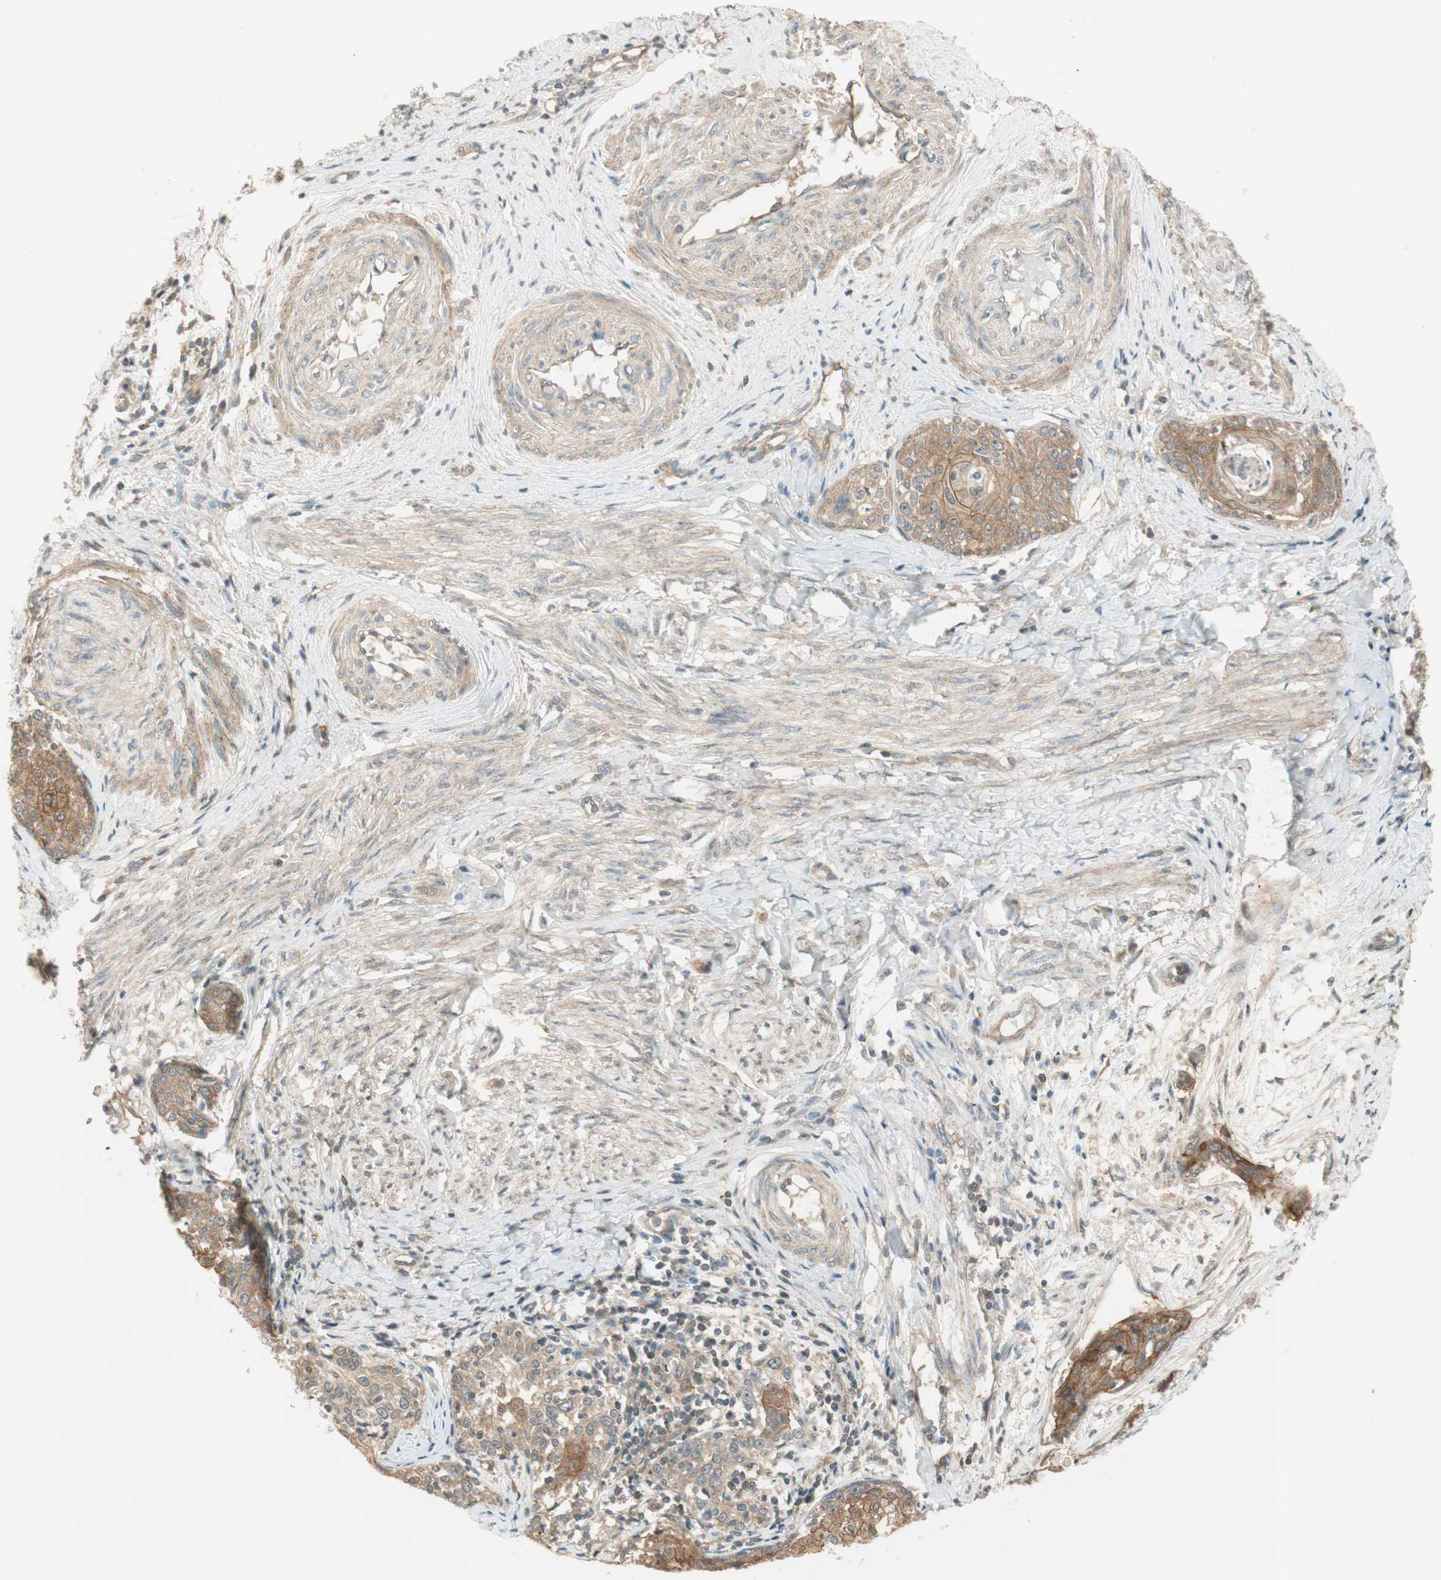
{"staining": {"intensity": "moderate", "quantity": ">75%", "location": "cytoplasmic/membranous"}, "tissue": "cervical cancer", "cell_type": "Tumor cells", "image_type": "cancer", "snomed": [{"axis": "morphology", "description": "Squamous cell carcinoma, NOS"}, {"axis": "morphology", "description": "Adenocarcinoma, NOS"}, {"axis": "topography", "description": "Cervix"}], "caption": "Cervical cancer stained for a protein (brown) demonstrates moderate cytoplasmic/membranous positive positivity in about >75% of tumor cells.", "gene": "PSMD8", "patient": {"sex": "female", "age": 52}}